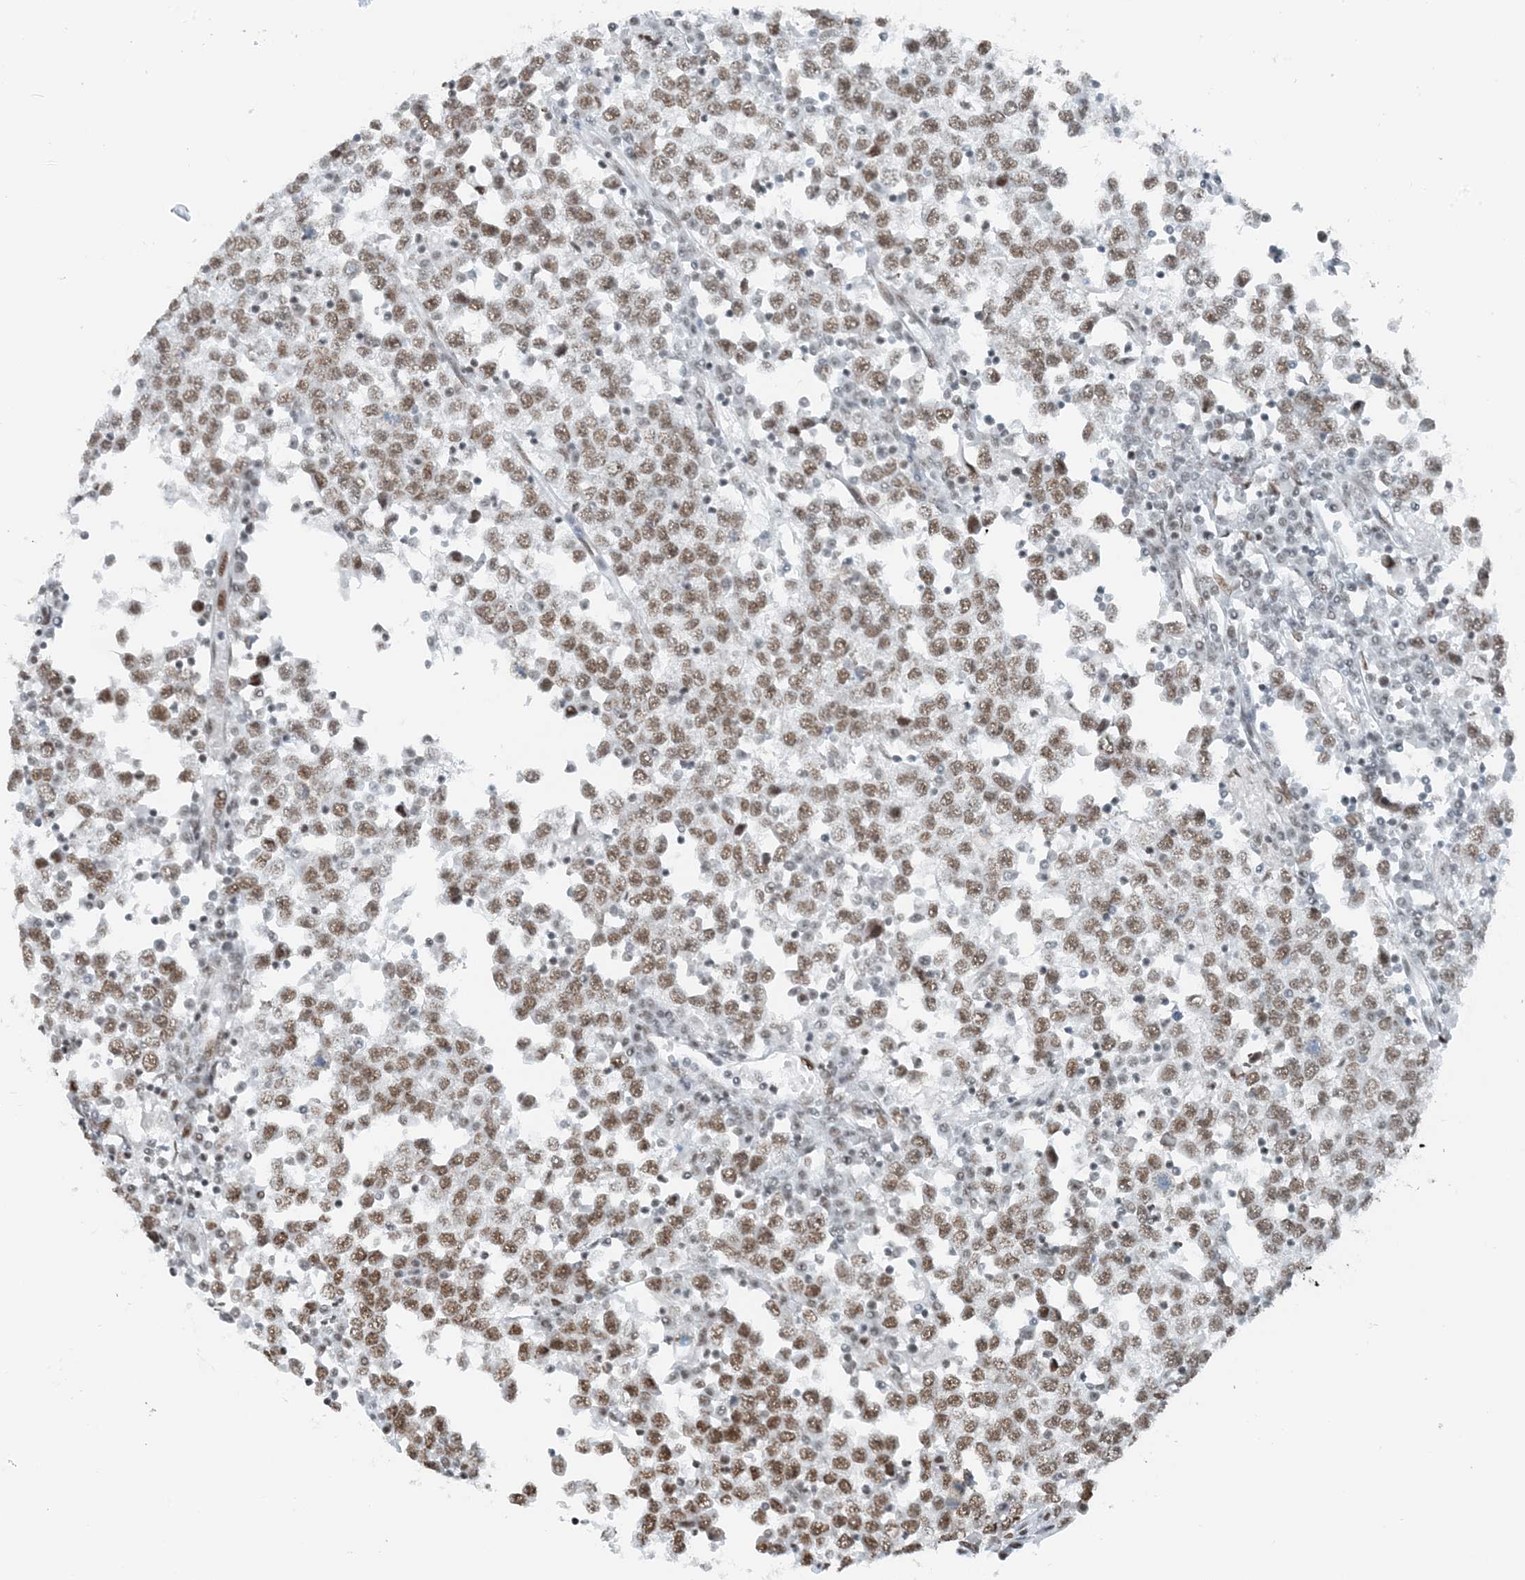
{"staining": {"intensity": "moderate", "quantity": ">75%", "location": "nuclear"}, "tissue": "testis cancer", "cell_type": "Tumor cells", "image_type": "cancer", "snomed": [{"axis": "morphology", "description": "Seminoma, NOS"}, {"axis": "topography", "description": "Testis"}], "caption": "High-power microscopy captured an immunohistochemistry (IHC) histopathology image of testis cancer (seminoma), revealing moderate nuclear staining in about >75% of tumor cells.", "gene": "ZNF500", "patient": {"sex": "male", "age": 65}}